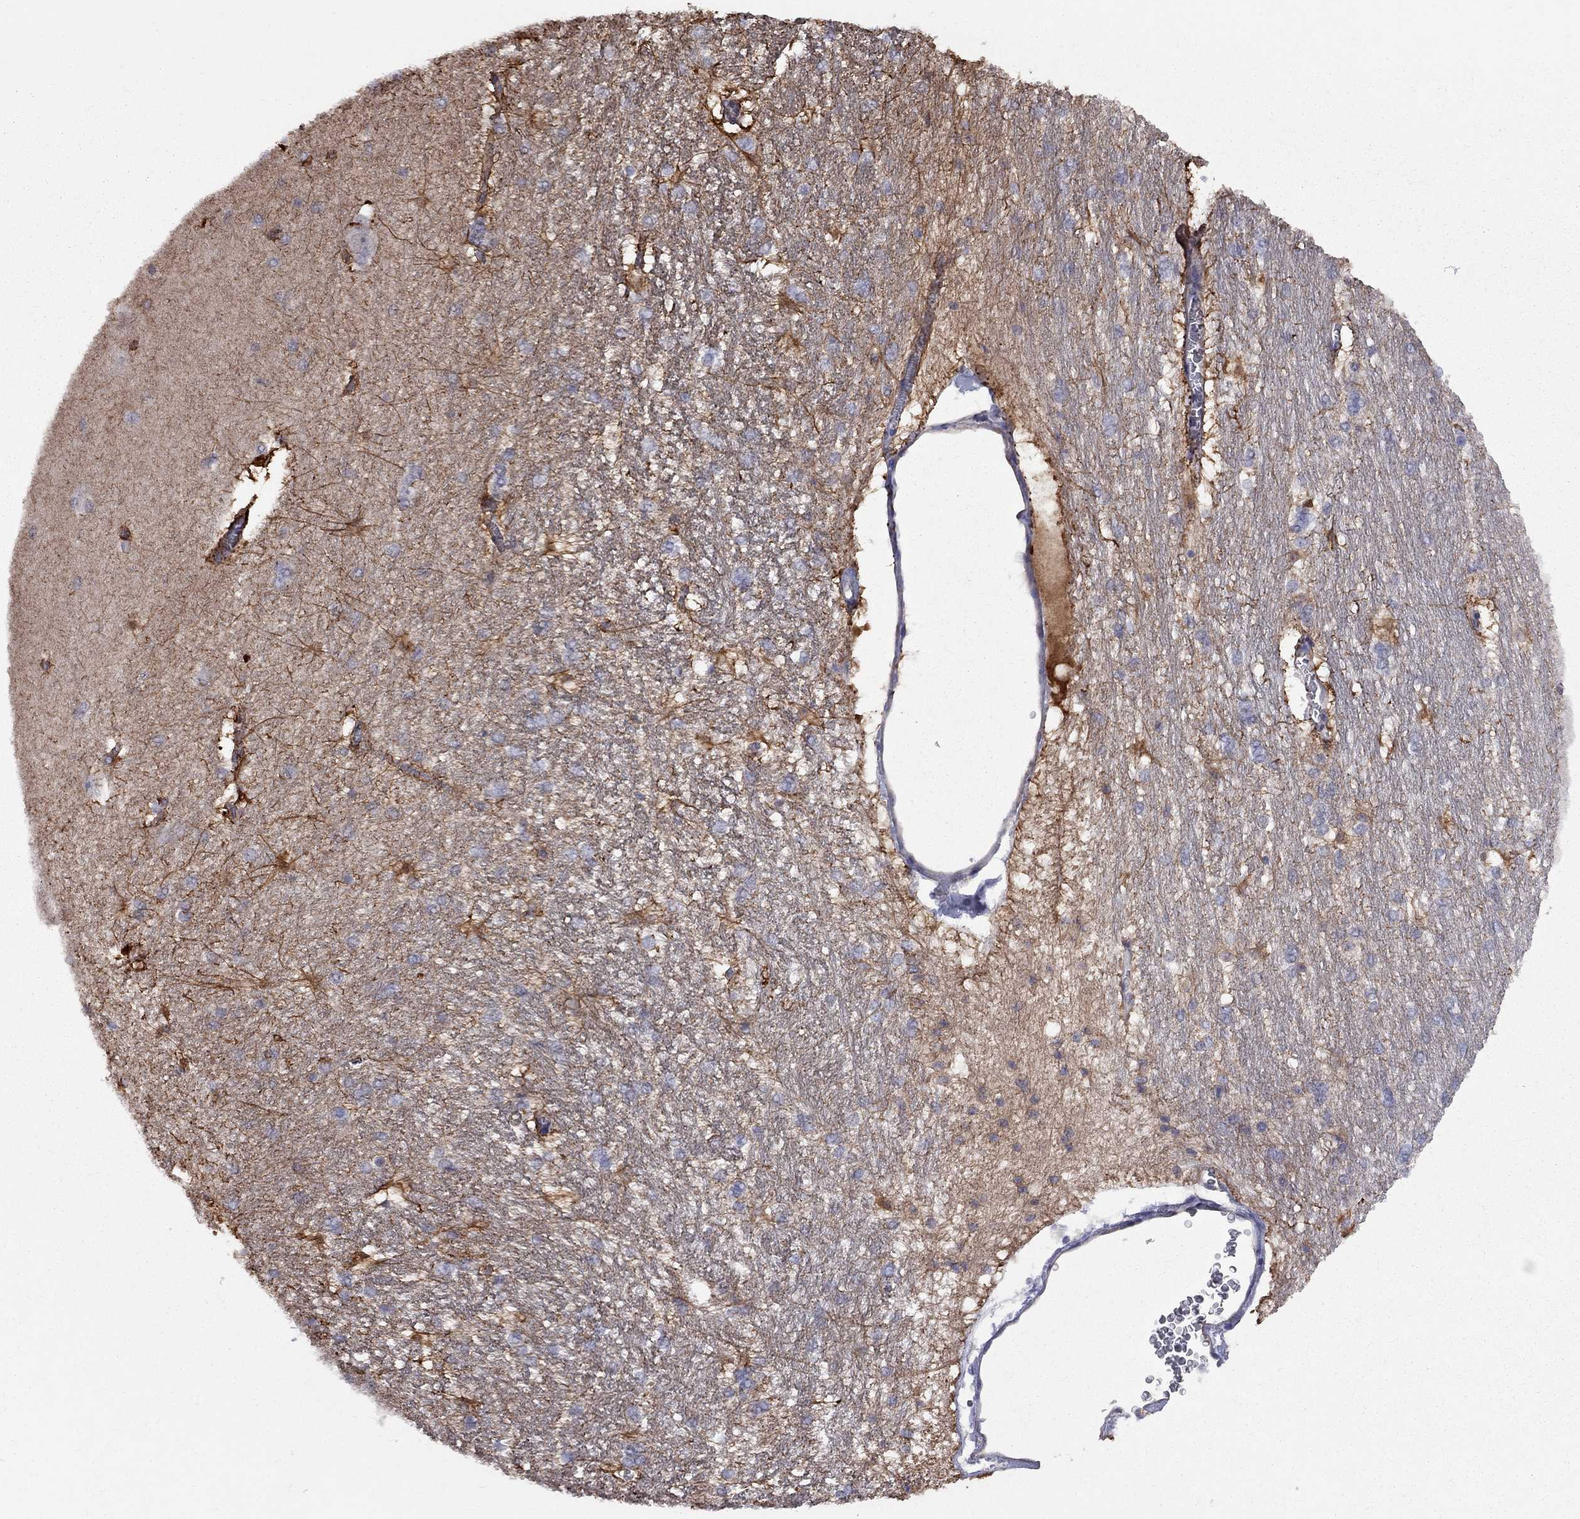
{"staining": {"intensity": "strong", "quantity": "25%-75%", "location": "cytoplasmic/membranous"}, "tissue": "hippocampus", "cell_type": "Glial cells", "image_type": "normal", "snomed": [{"axis": "morphology", "description": "Normal tissue, NOS"}, {"axis": "topography", "description": "Cerebral cortex"}, {"axis": "topography", "description": "Hippocampus"}], "caption": "Glial cells exhibit high levels of strong cytoplasmic/membranous staining in approximately 25%-75% of cells in normal hippocampus.", "gene": "BICDL2", "patient": {"sex": "female", "age": 19}}